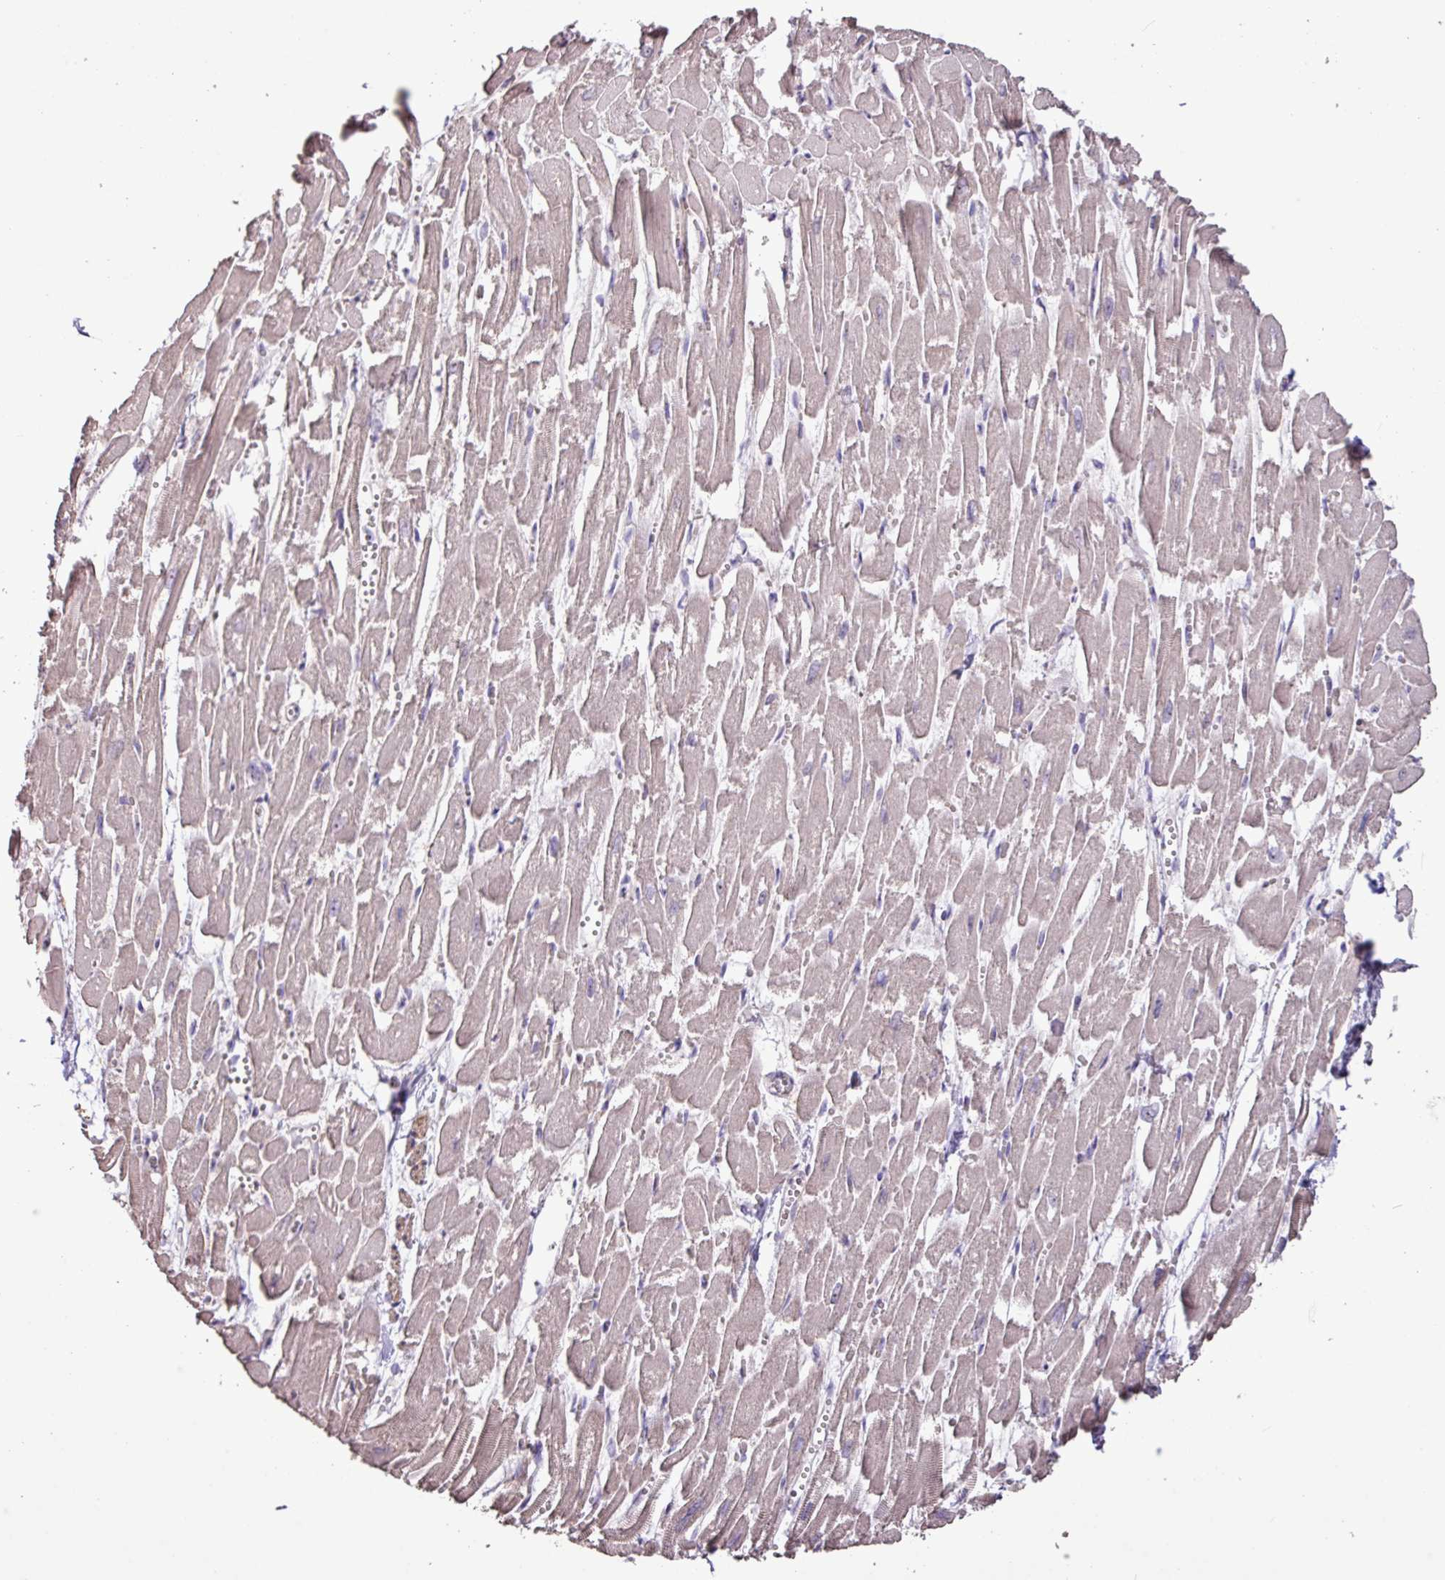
{"staining": {"intensity": "weak", "quantity": "25%-75%", "location": "cytoplasmic/membranous,nuclear"}, "tissue": "heart muscle", "cell_type": "Cardiomyocytes", "image_type": "normal", "snomed": [{"axis": "morphology", "description": "Normal tissue, NOS"}, {"axis": "topography", "description": "Heart"}], "caption": "High-magnification brightfield microscopy of normal heart muscle stained with DAB (3,3'-diaminobenzidine) (brown) and counterstained with hematoxylin (blue). cardiomyocytes exhibit weak cytoplasmic/membranous,nuclear expression is identified in about25%-75% of cells. The staining is performed using DAB brown chromogen to label protein expression. The nuclei are counter-stained blue using hematoxylin.", "gene": "L3MBTL3", "patient": {"sex": "male", "age": 54}}